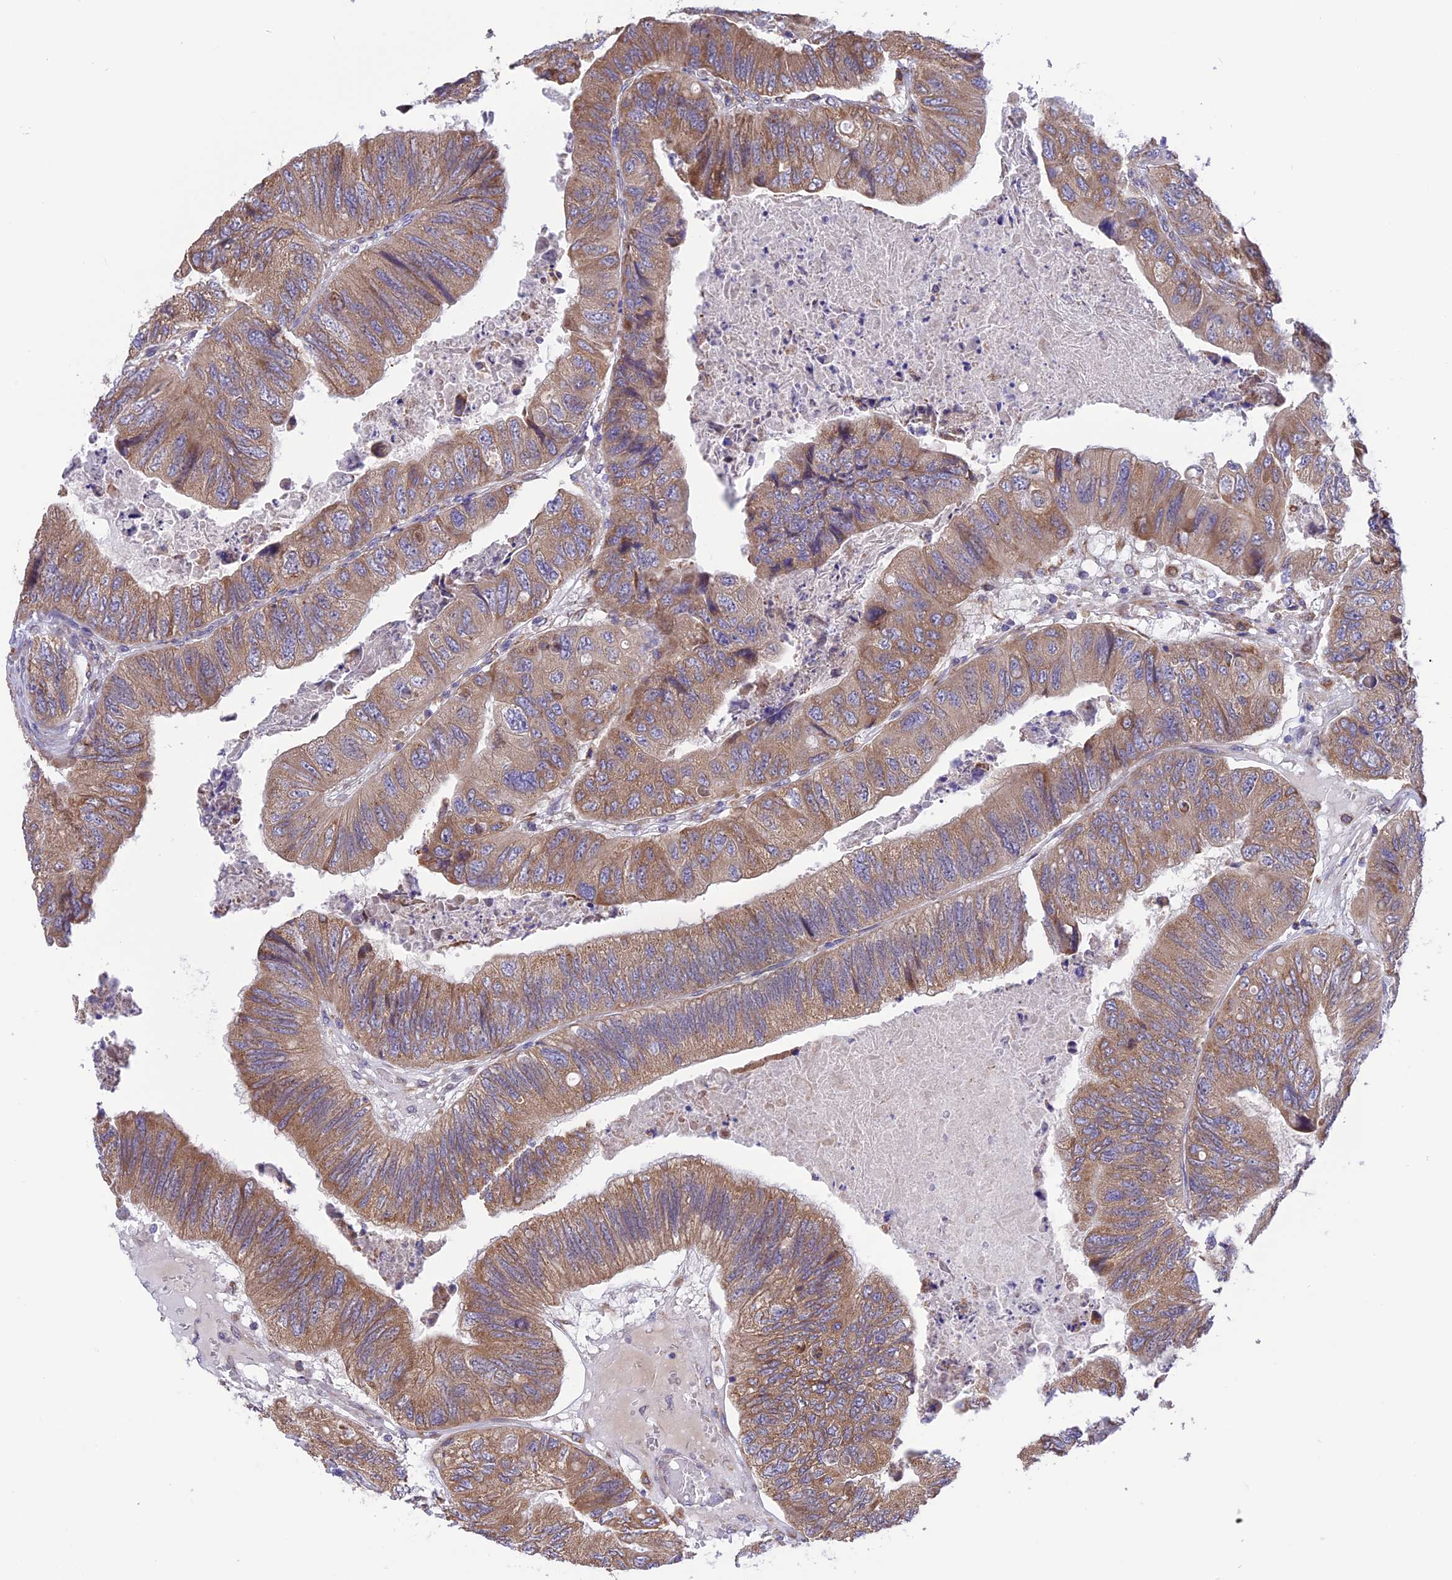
{"staining": {"intensity": "weak", "quantity": ">75%", "location": "cytoplasmic/membranous"}, "tissue": "colorectal cancer", "cell_type": "Tumor cells", "image_type": "cancer", "snomed": [{"axis": "morphology", "description": "Adenocarcinoma, NOS"}, {"axis": "topography", "description": "Rectum"}], "caption": "Colorectal cancer (adenocarcinoma) was stained to show a protein in brown. There is low levels of weak cytoplasmic/membranous positivity in approximately >75% of tumor cells.", "gene": "ARMCX6", "patient": {"sex": "male", "age": 63}}